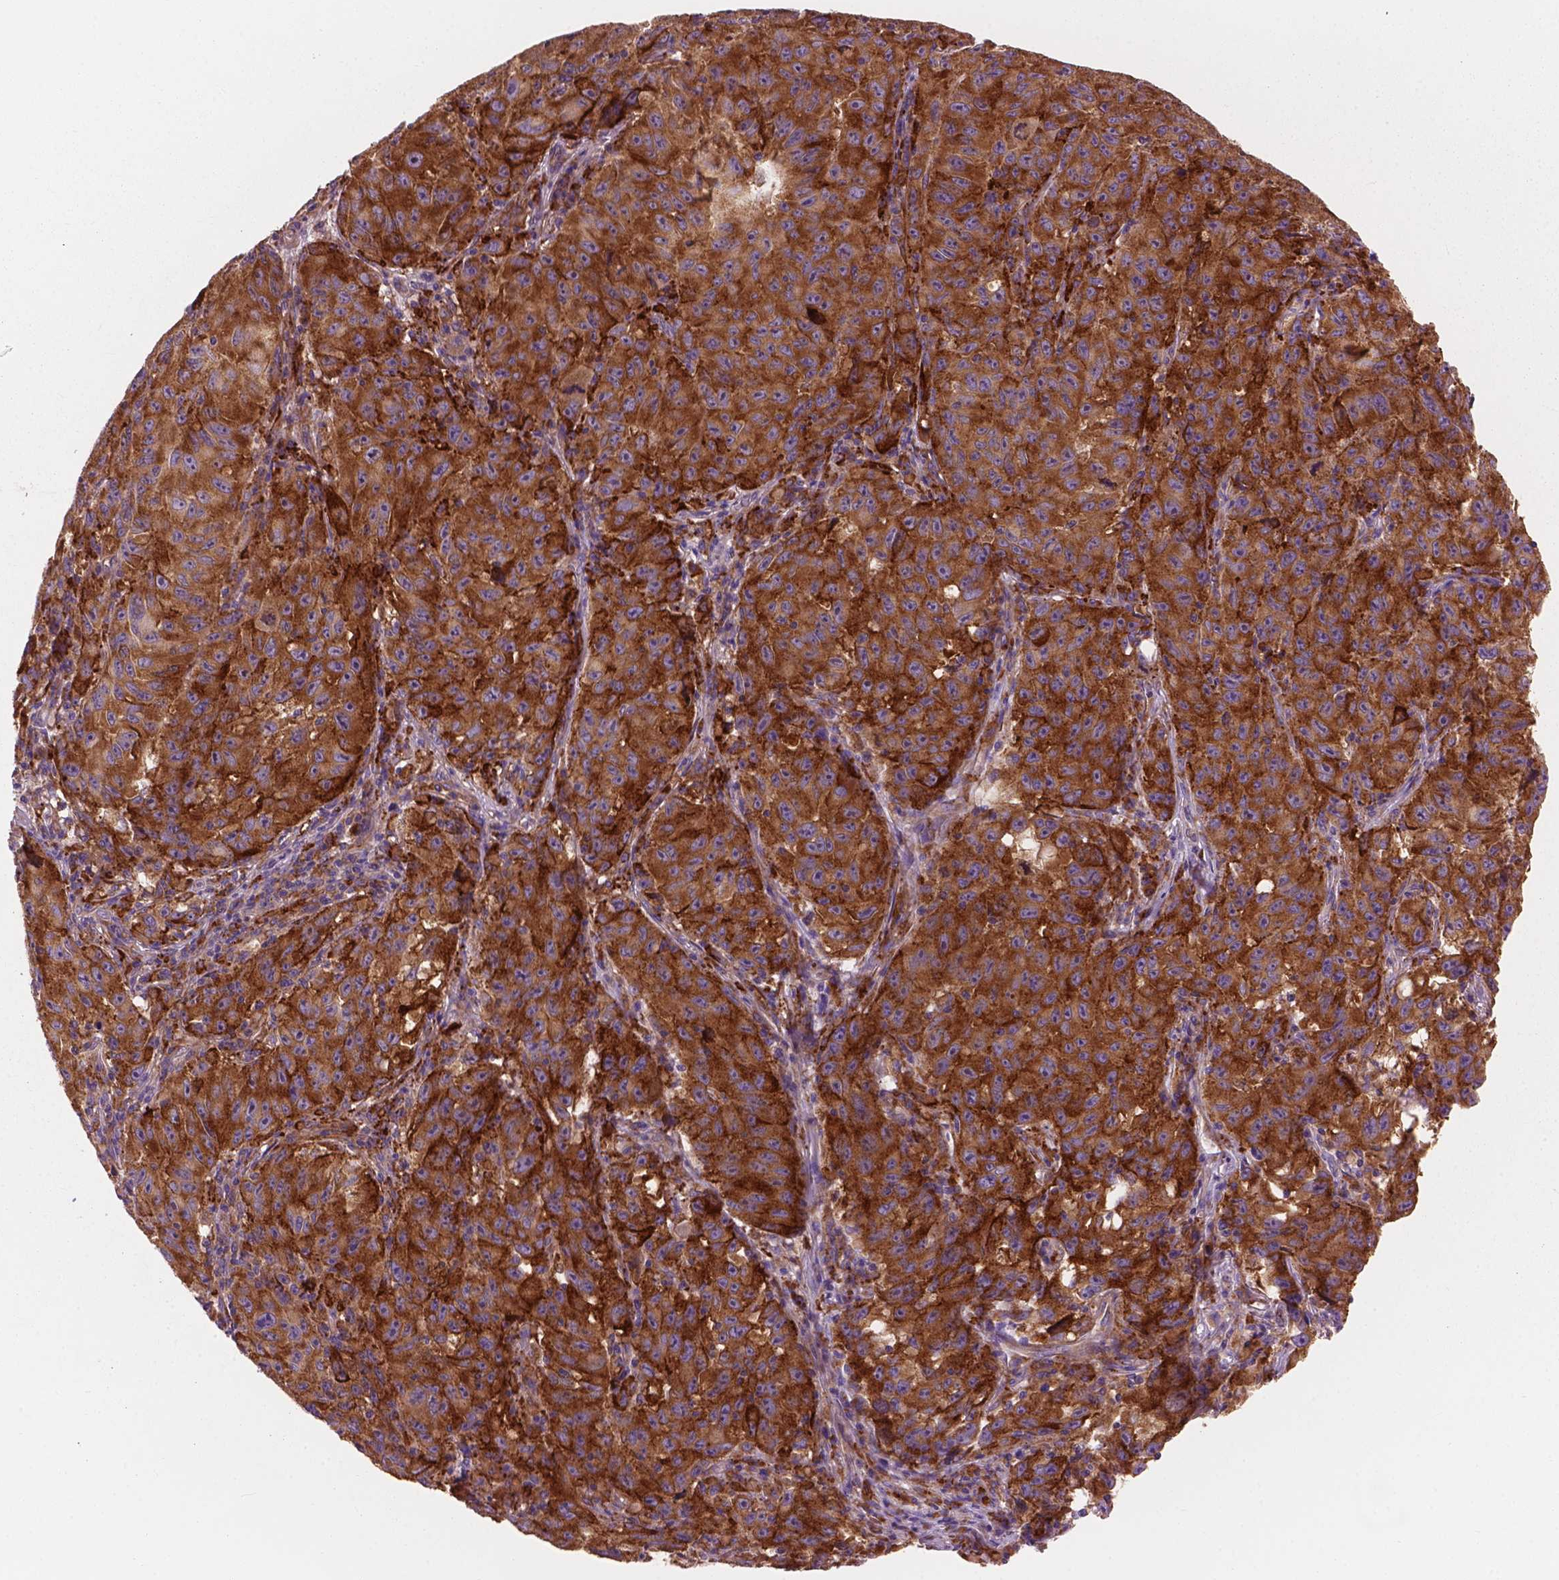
{"staining": {"intensity": "strong", "quantity": ">75%", "location": "cytoplasmic/membranous"}, "tissue": "melanoma", "cell_type": "Tumor cells", "image_type": "cancer", "snomed": [{"axis": "morphology", "description": "Malignant melanoma, NOS"}, {"axis": "topography", "description": "Vulva, labia, clitoris and Bartholin´s gland, NO"}], "caption": "Immunohistochemistry (IHC) of human malignant melanoma reveals high levels of strong cytoplasmic/membranous expression in about >75% of tumor cells.", "gene": "RPL37A", "patient": {"sex": "female", "age": 75}}